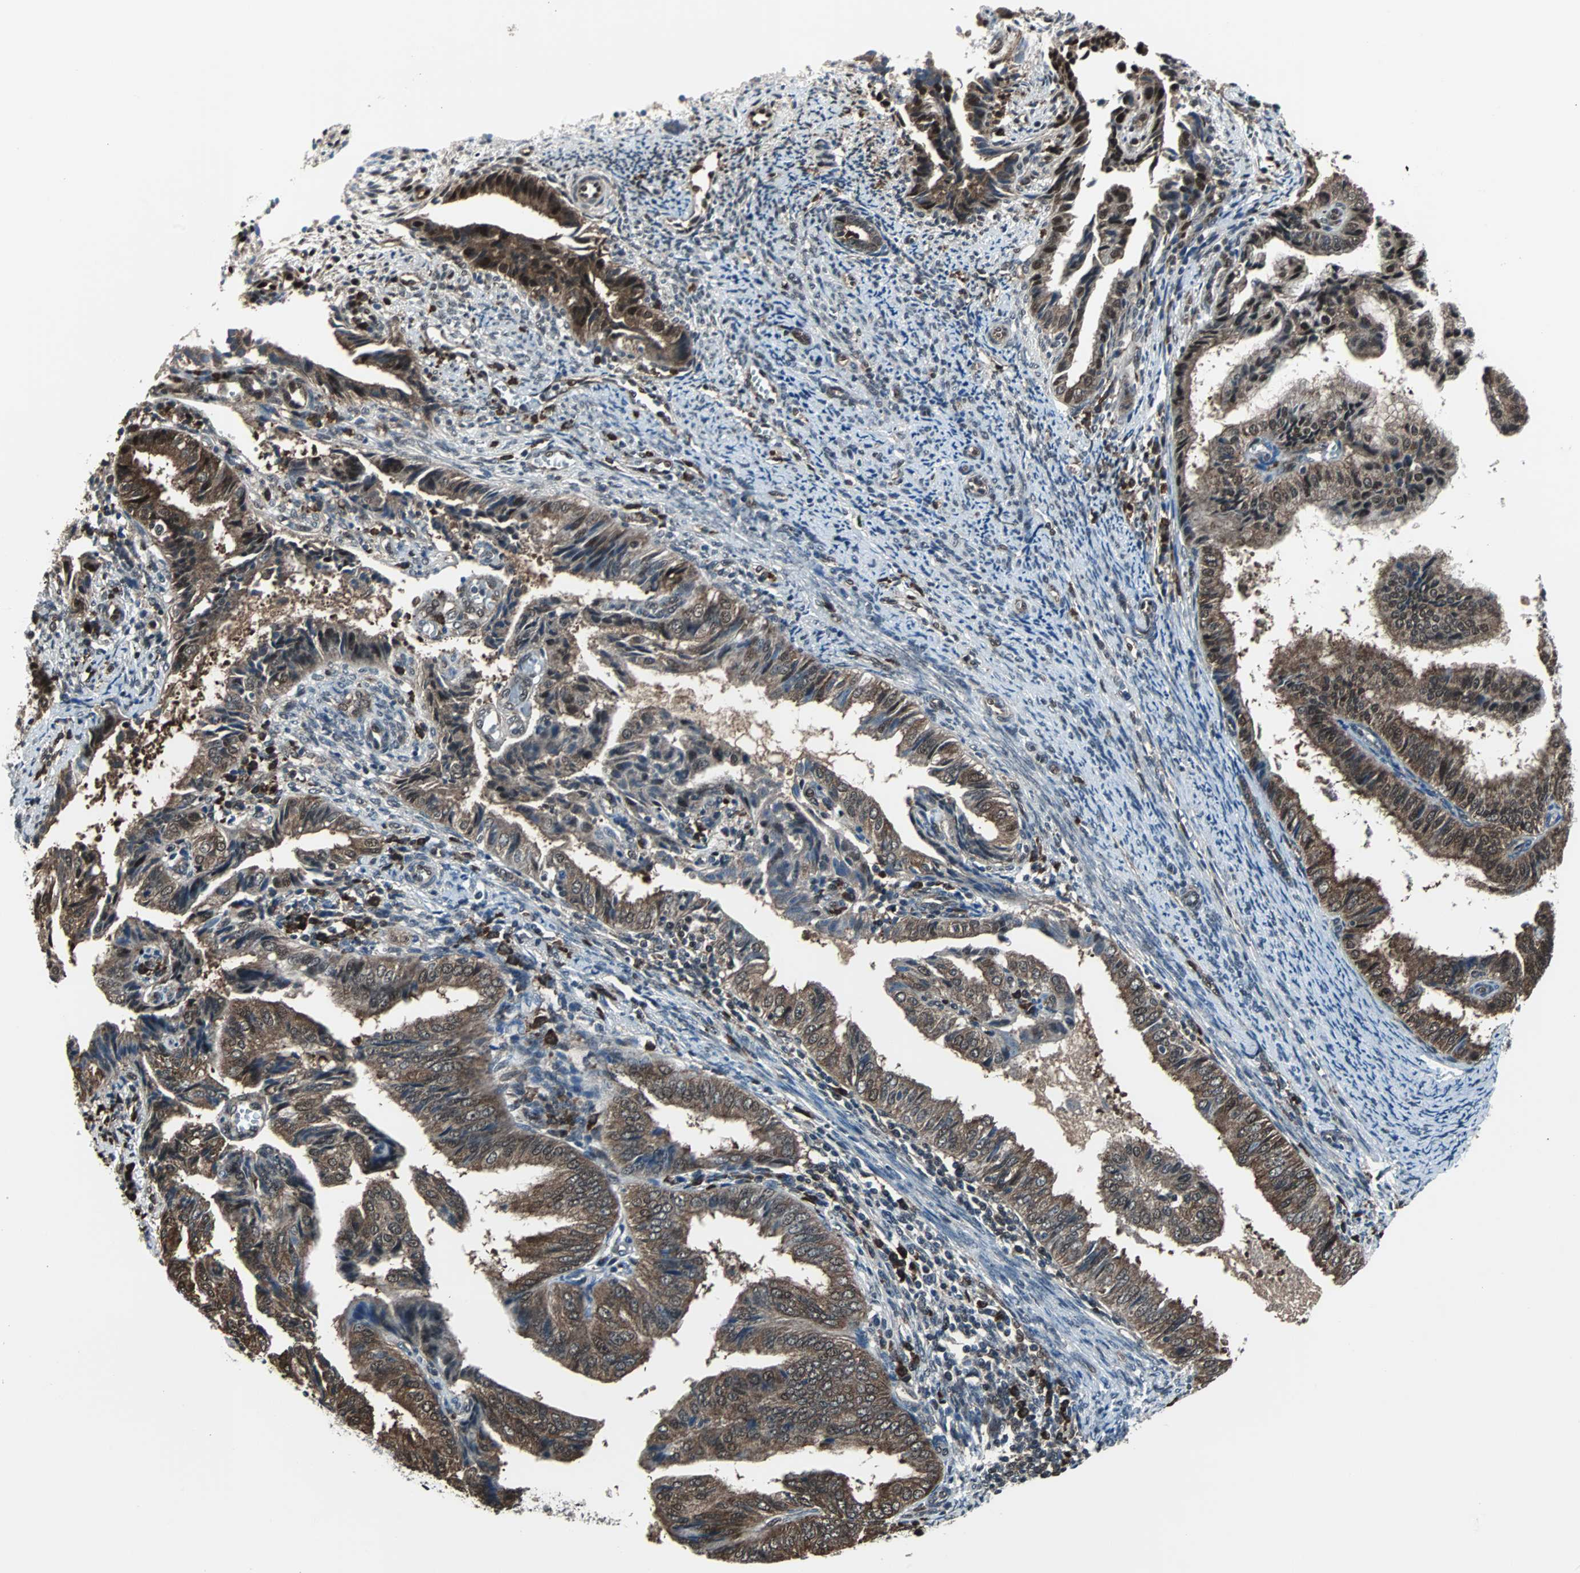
{"staining": {"intensity": "moderate", "quantity": ">75%", "location": "cytoplasmic/membranous"}, "tissue": "endometrial cancer", "cell_type": "Tumor cells", "image_type": "cancer", "snomed": [{"axis": "morphology", "description": "Adenocarcinoma, NOS"}, {"axis": "topography", "description": "Endometrium"}], "caption": "Human adenocarcinoma (endometrial) stained for a protein (brown) reveals moderate cytoplasmic/membranous positive expression in about >75% of tumor cells.", "gene": "VCP", "patient": {"sex": "female", "age": 58}}